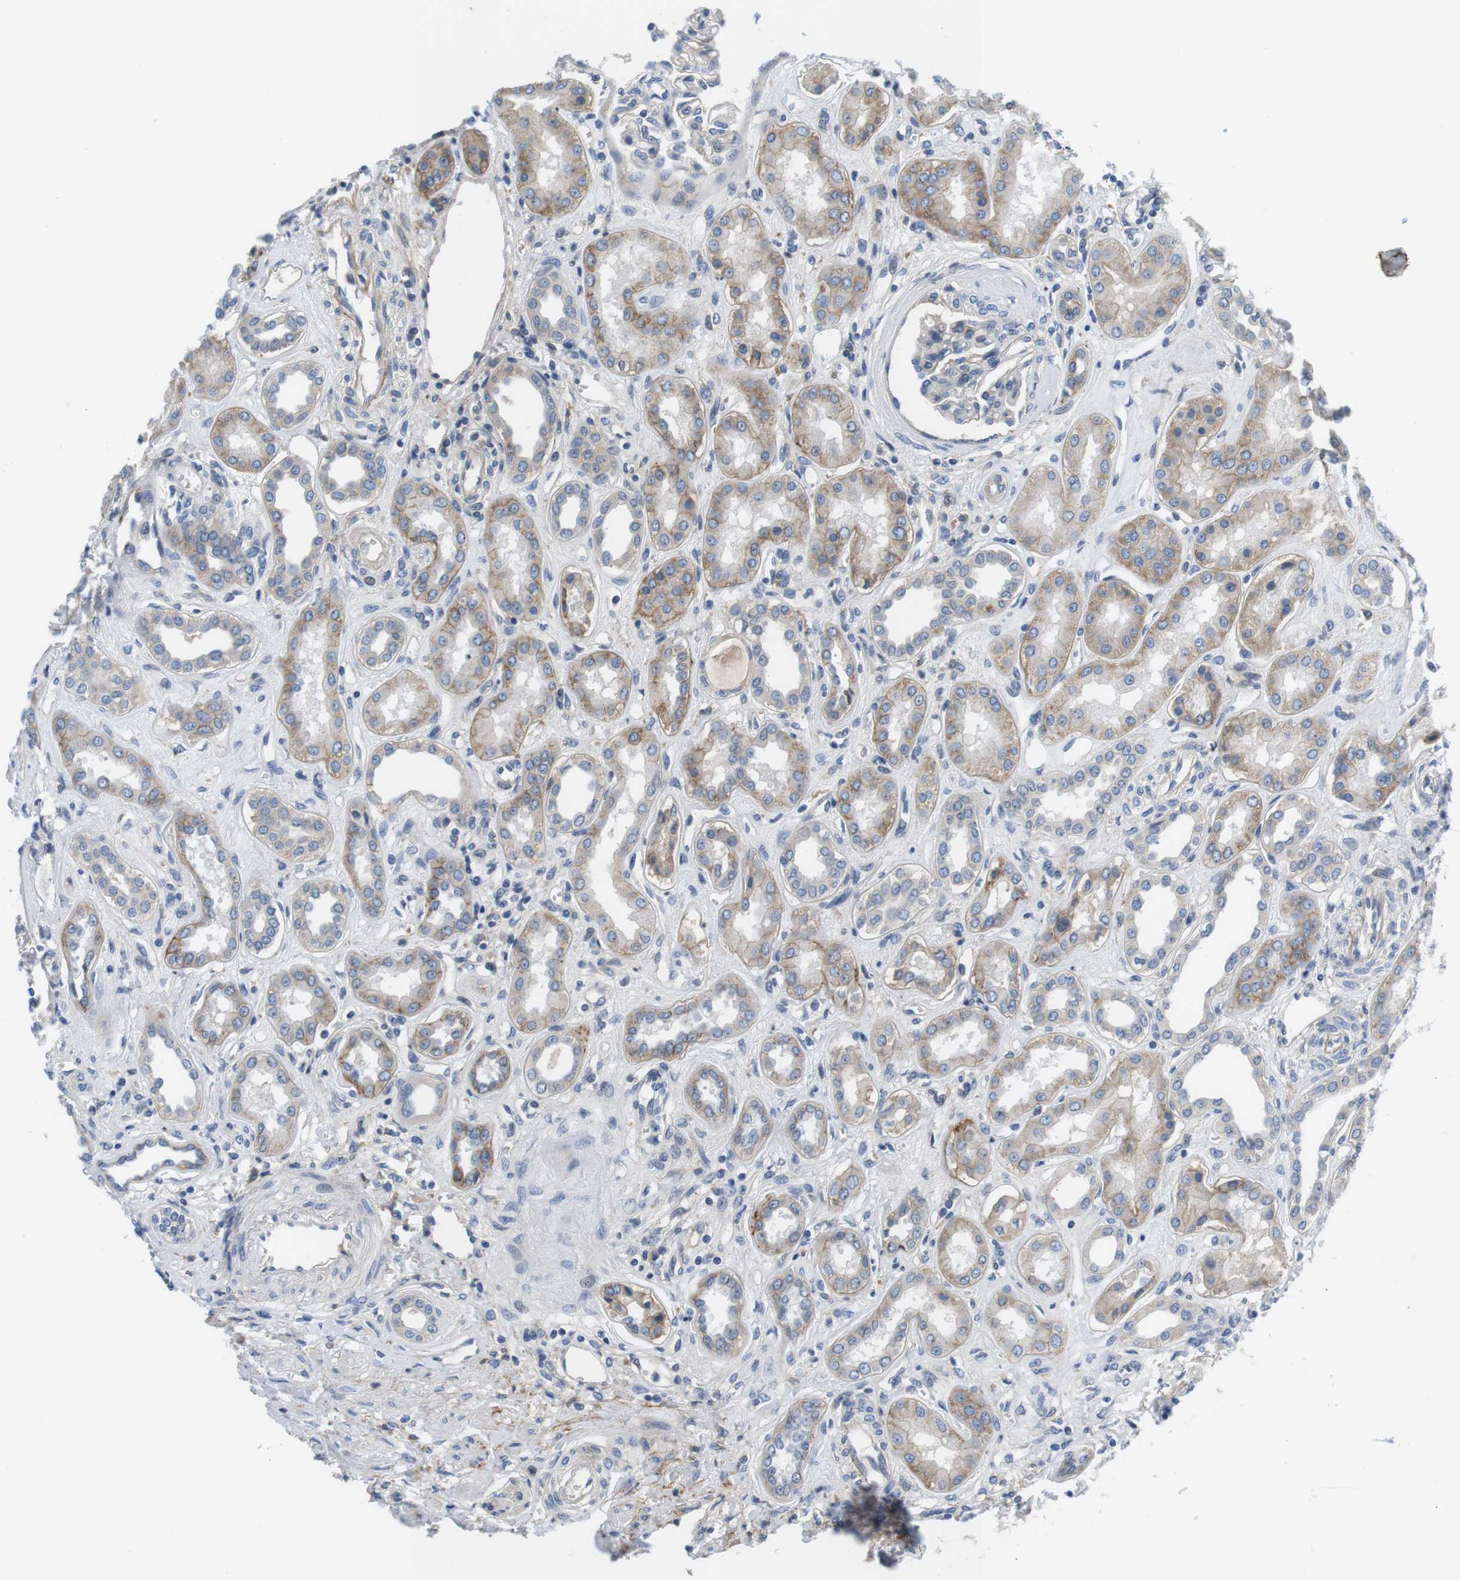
{"staining": {"intensity": "negative", "quantity": "none", "location": "none"}, "tissue": "kidney", "cell_type": "Cells in glomeruli", "image_type": "normal", "snomed": [{"axis": "morphology", "description": "Normal tissue, NOS"}, {"axis": "topography", "description": "Kidney"}], "caption": "This is an immunohistochemistry (IHC) histopathology image of normal human kidney. There is no positivity in cells in glomeruli.", "gene": "SLC30A1", "patient": {"sex": "male", "age": 59}}